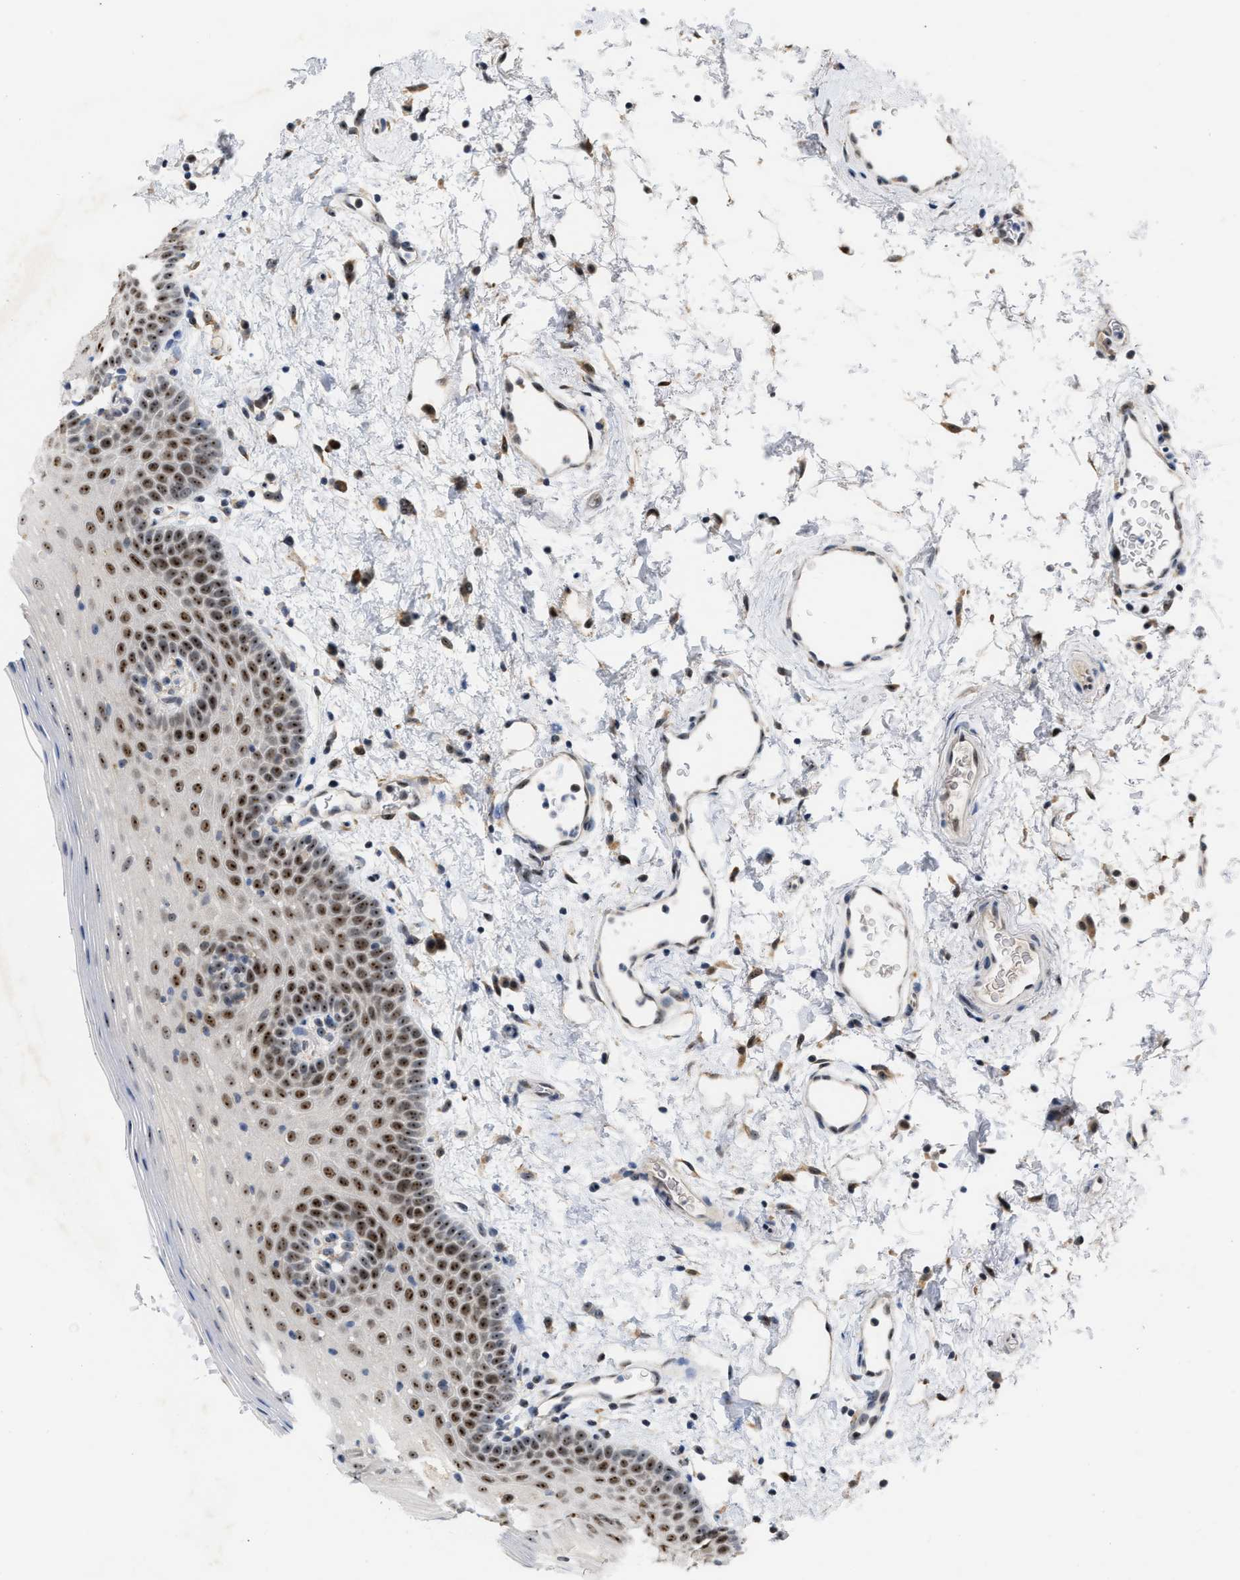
{"staining": {"intensity": "strong", "quantity": ">75%", "location": "nuclear"}, "tissue": "oral mucosa", "cell_type": "Squamous epithelial cells", "image_type": "normal", "snomed": [{"axis": "morphology", "description": "Normal tissue, NOS"}, {"axis": "topography", "description": "Oral tissue"}], "caption": "This image displays normal oral mucosa stained with IHC to label a protein in brown. The nuclear of squamous epithelial cells show strong positivity for the protein. Nuclei are counter-stained blue.", "gene": "ELAC2", "patient": {"sex": "male", "age": 66}}